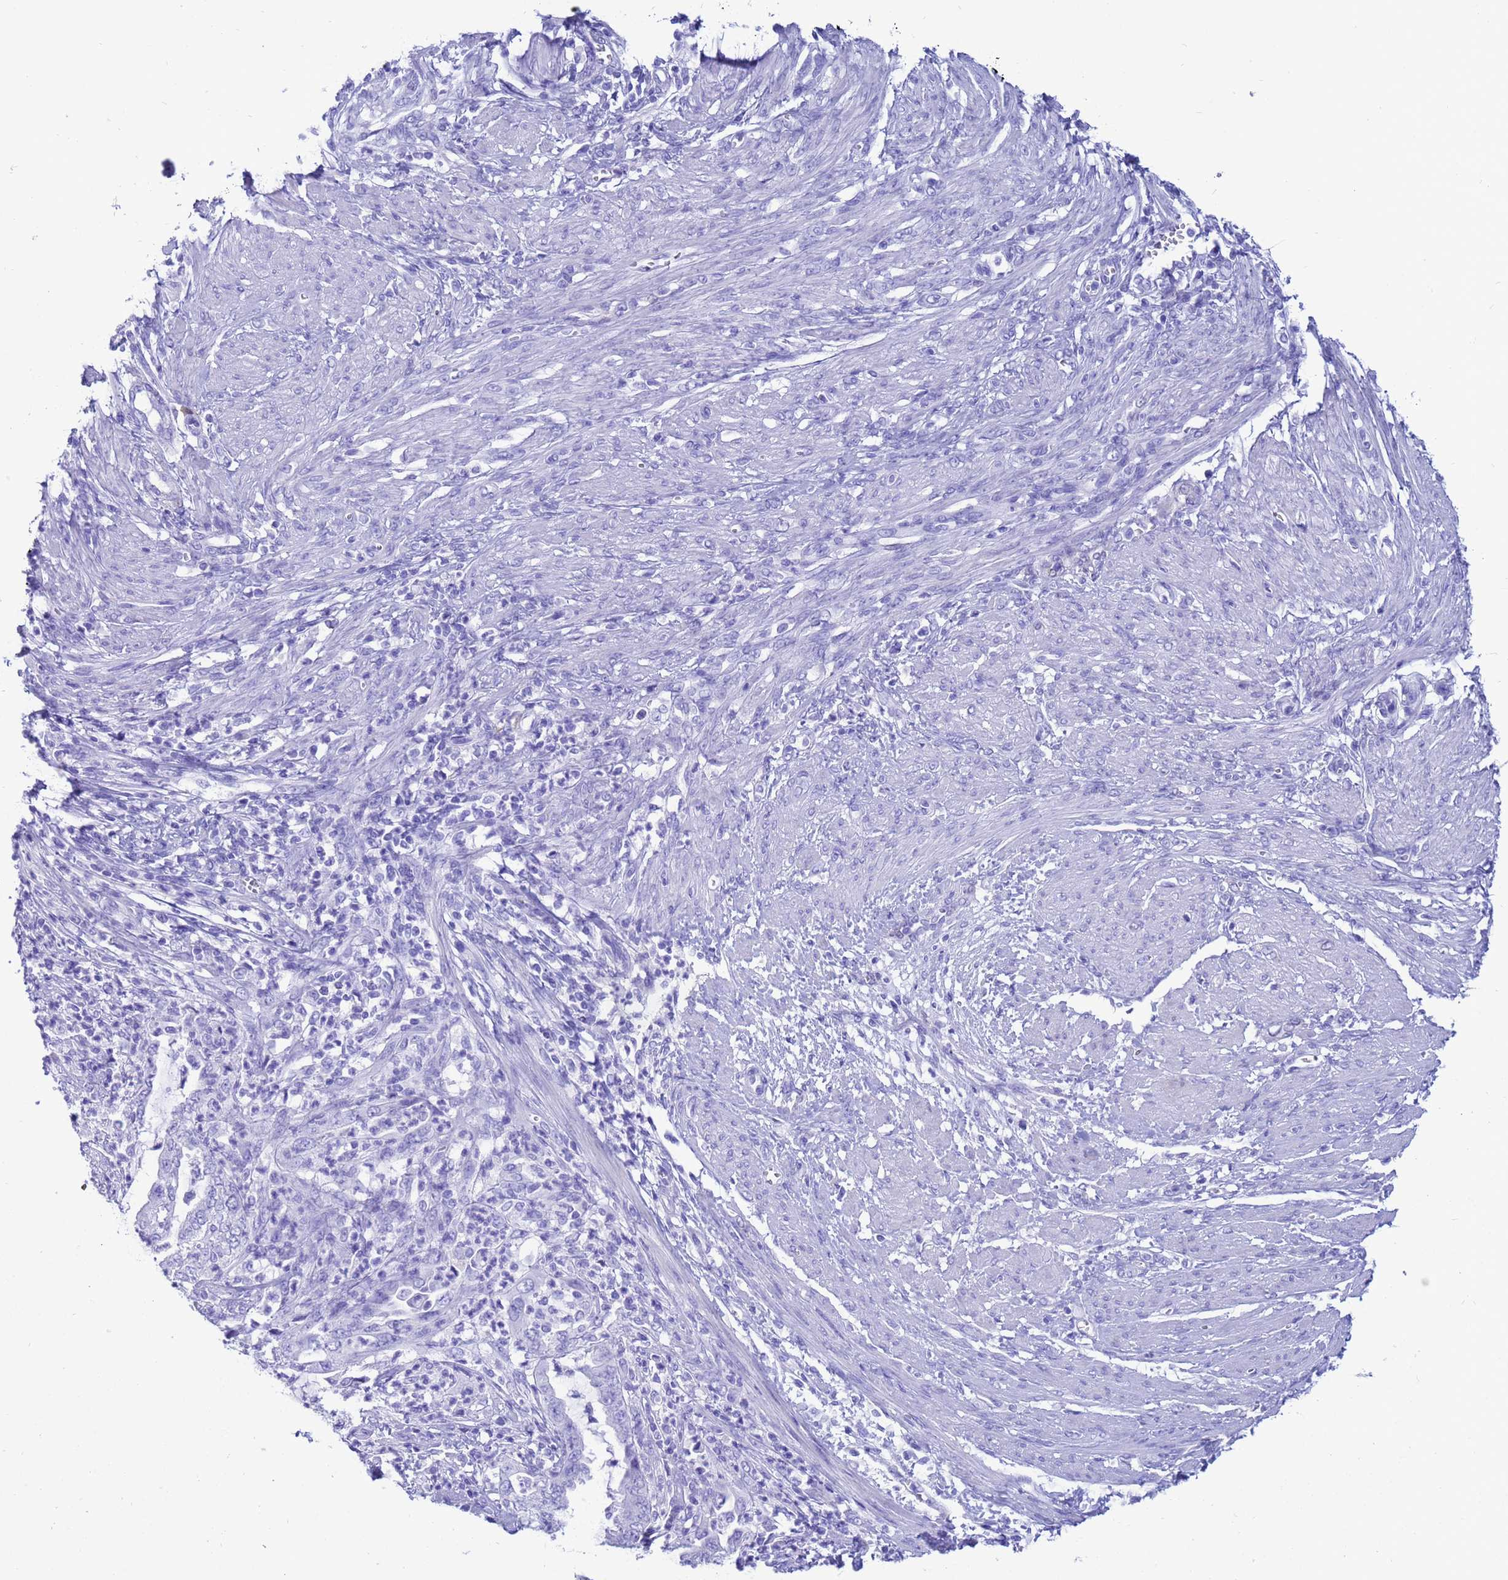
{"staining": {"intensity": "negative", "quantity": "none", "location": "none"}, "tissue": "endometrial cancer", "cell_type": "Tumor cells", "image_type": "cancer", "snomed": [{"axis": "morphology", "description": "Adenocarcinoma, NOS"}, {"axis": "topography", "description": "Endometrium"}], "caption": "Immunohistochemistry (IHC) micrograph of neoplastic tissue: human endometrial adenocarcinoma stained with DAB (3,3'-diaminobenzidine) exhibits no significant protein expression in tumor cells. The staining was performed using DAB (3,3'-diaminobenzidine) to visualize the protein expression in brown, while the nuclei were stained in blue with hematoxylin (Magnification: 20x).", "gene": "AKR1C2", "patient": {"sex": "female", "age": 51}}